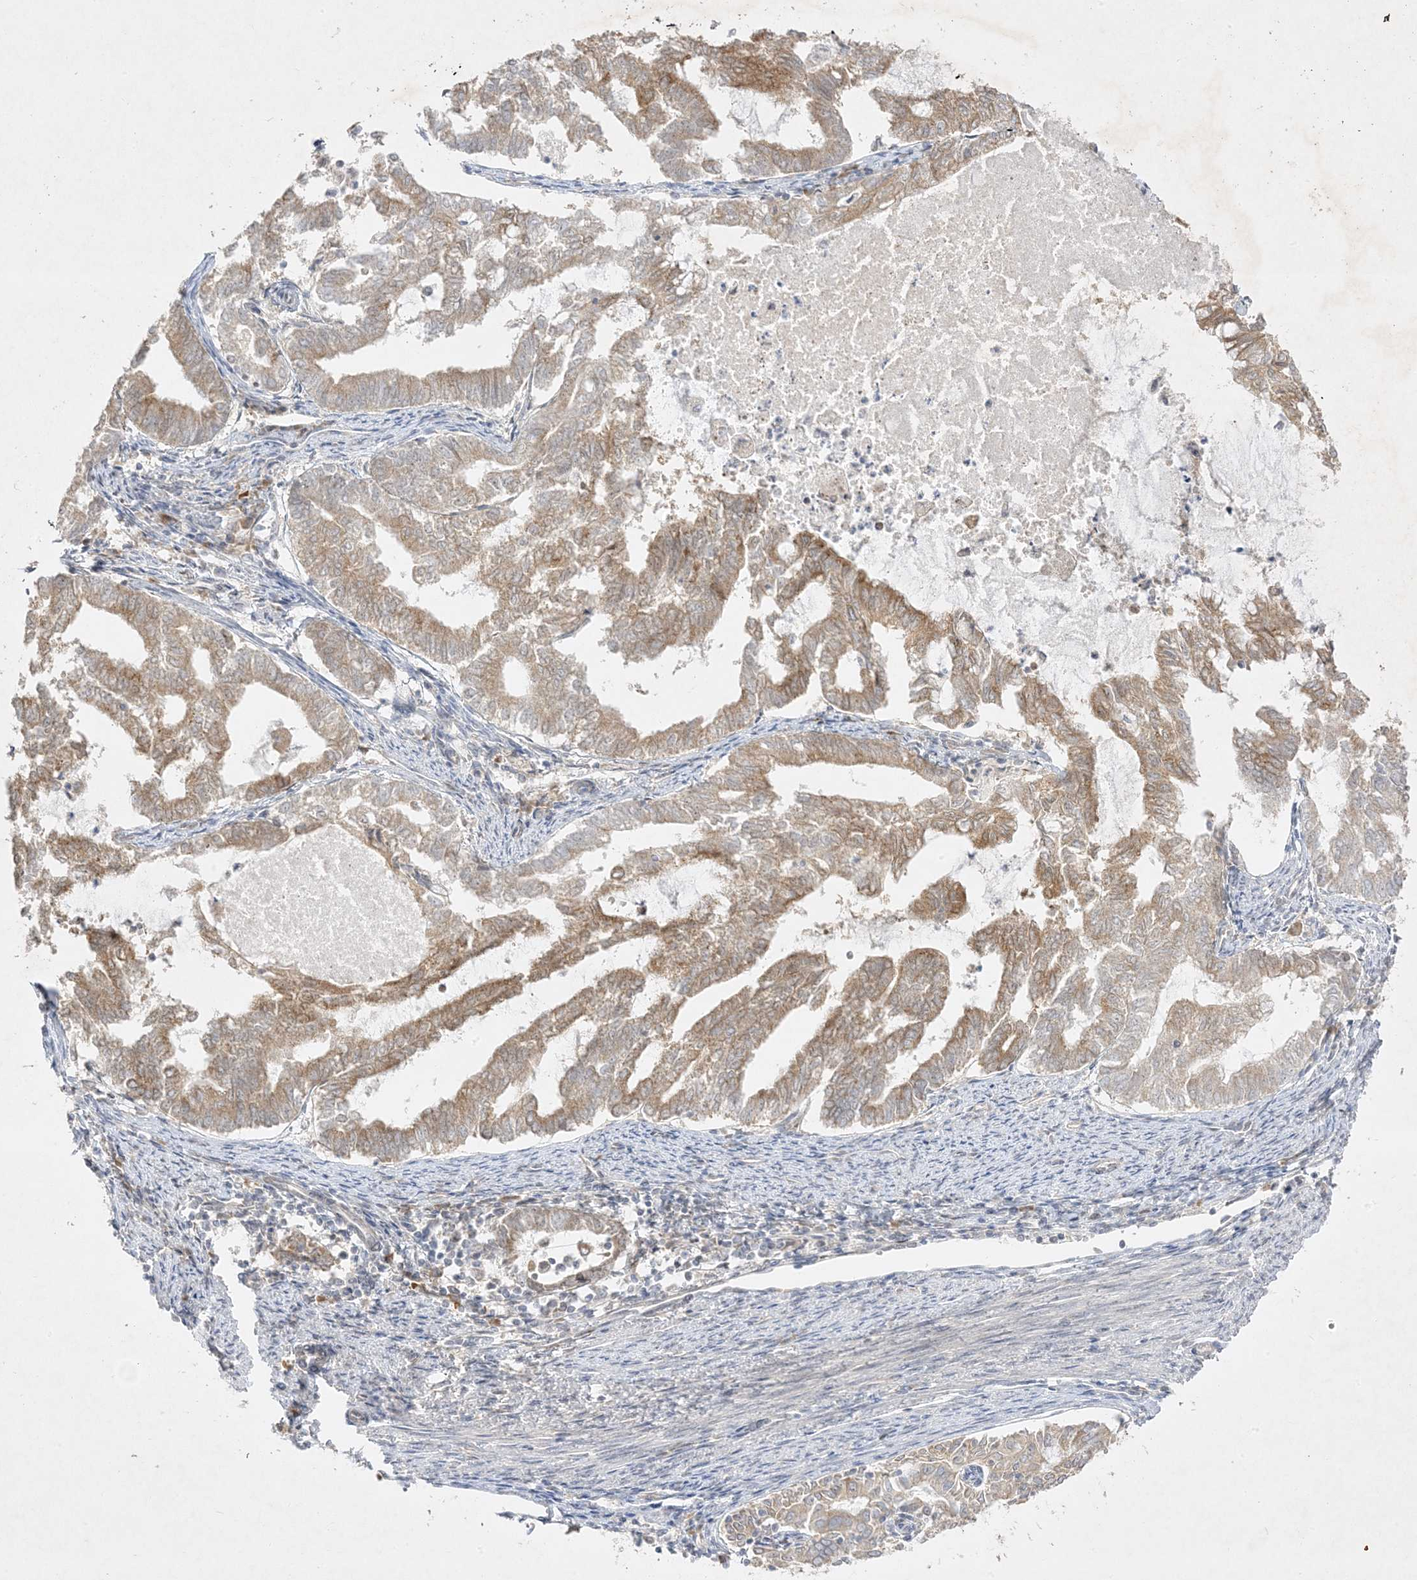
{"staining": {"intensity": "moderate", "quantity": ">75%", "location": "cytoplasmic/membranous"}, "tissue": "endometrial cancer", "cell_type": "Tumor cells", "image_type": "cancer", "snomed": [{"axis": "morphology", "description": "Adenocarcinoma, NOS"}, {"axis": "topography", "description": "Endometrium"}], "caption": "This is an image of immunohistochemistry (IHC) staining of endometrial cancer, which shows moderate expression in the cytoplasmic/membranous of tumor cells.", "gene": "C2CD2", "patient": {"sex": "female", "age": 79}}